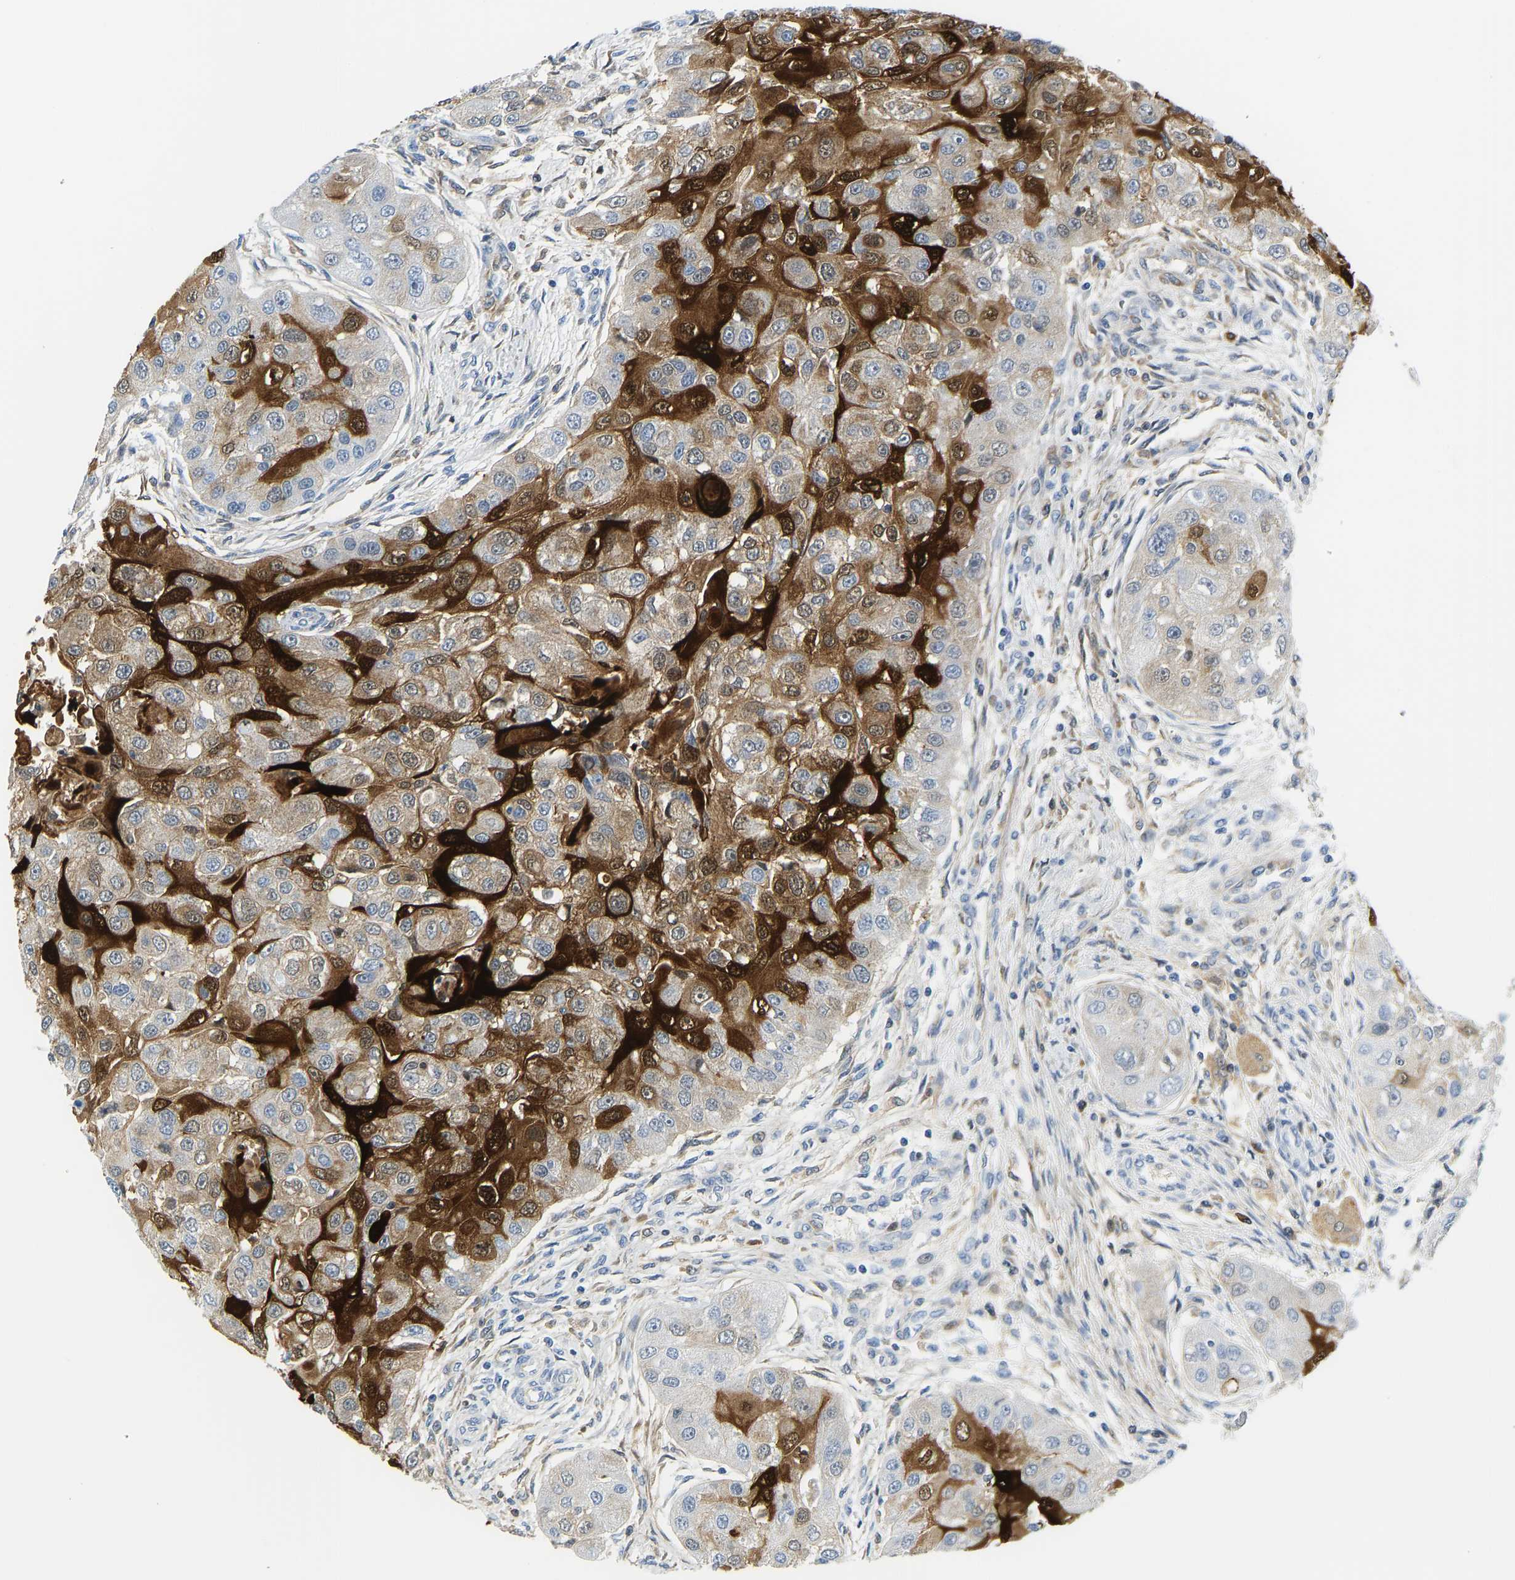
{"staining": {"intensity": "strong", "quantity": "25%-75%", "location": "cytoplasmic/membranous"}, "tissue": "head and neck cancer", "cell_type": "Tumor cells", "image_type": "cancer", "snomed": [{"axis": "morphology", "description": "Normal tissue, NOS"}, {"axis": "morphology", "description": "Squamous cell carcinoma, NOS"}, {"axis": "topography", "description": "Skeletal muscle"}, {"axis": "topography", "description": "Head-Neck"}], "caption": "The immunohistochemical stain labels strong cytoplasmic/membranous positivity in tumor cells of head and neck cancer tissue.", "gene": "SERPINB3", "patient": {"sex": "male", "age": 51}}